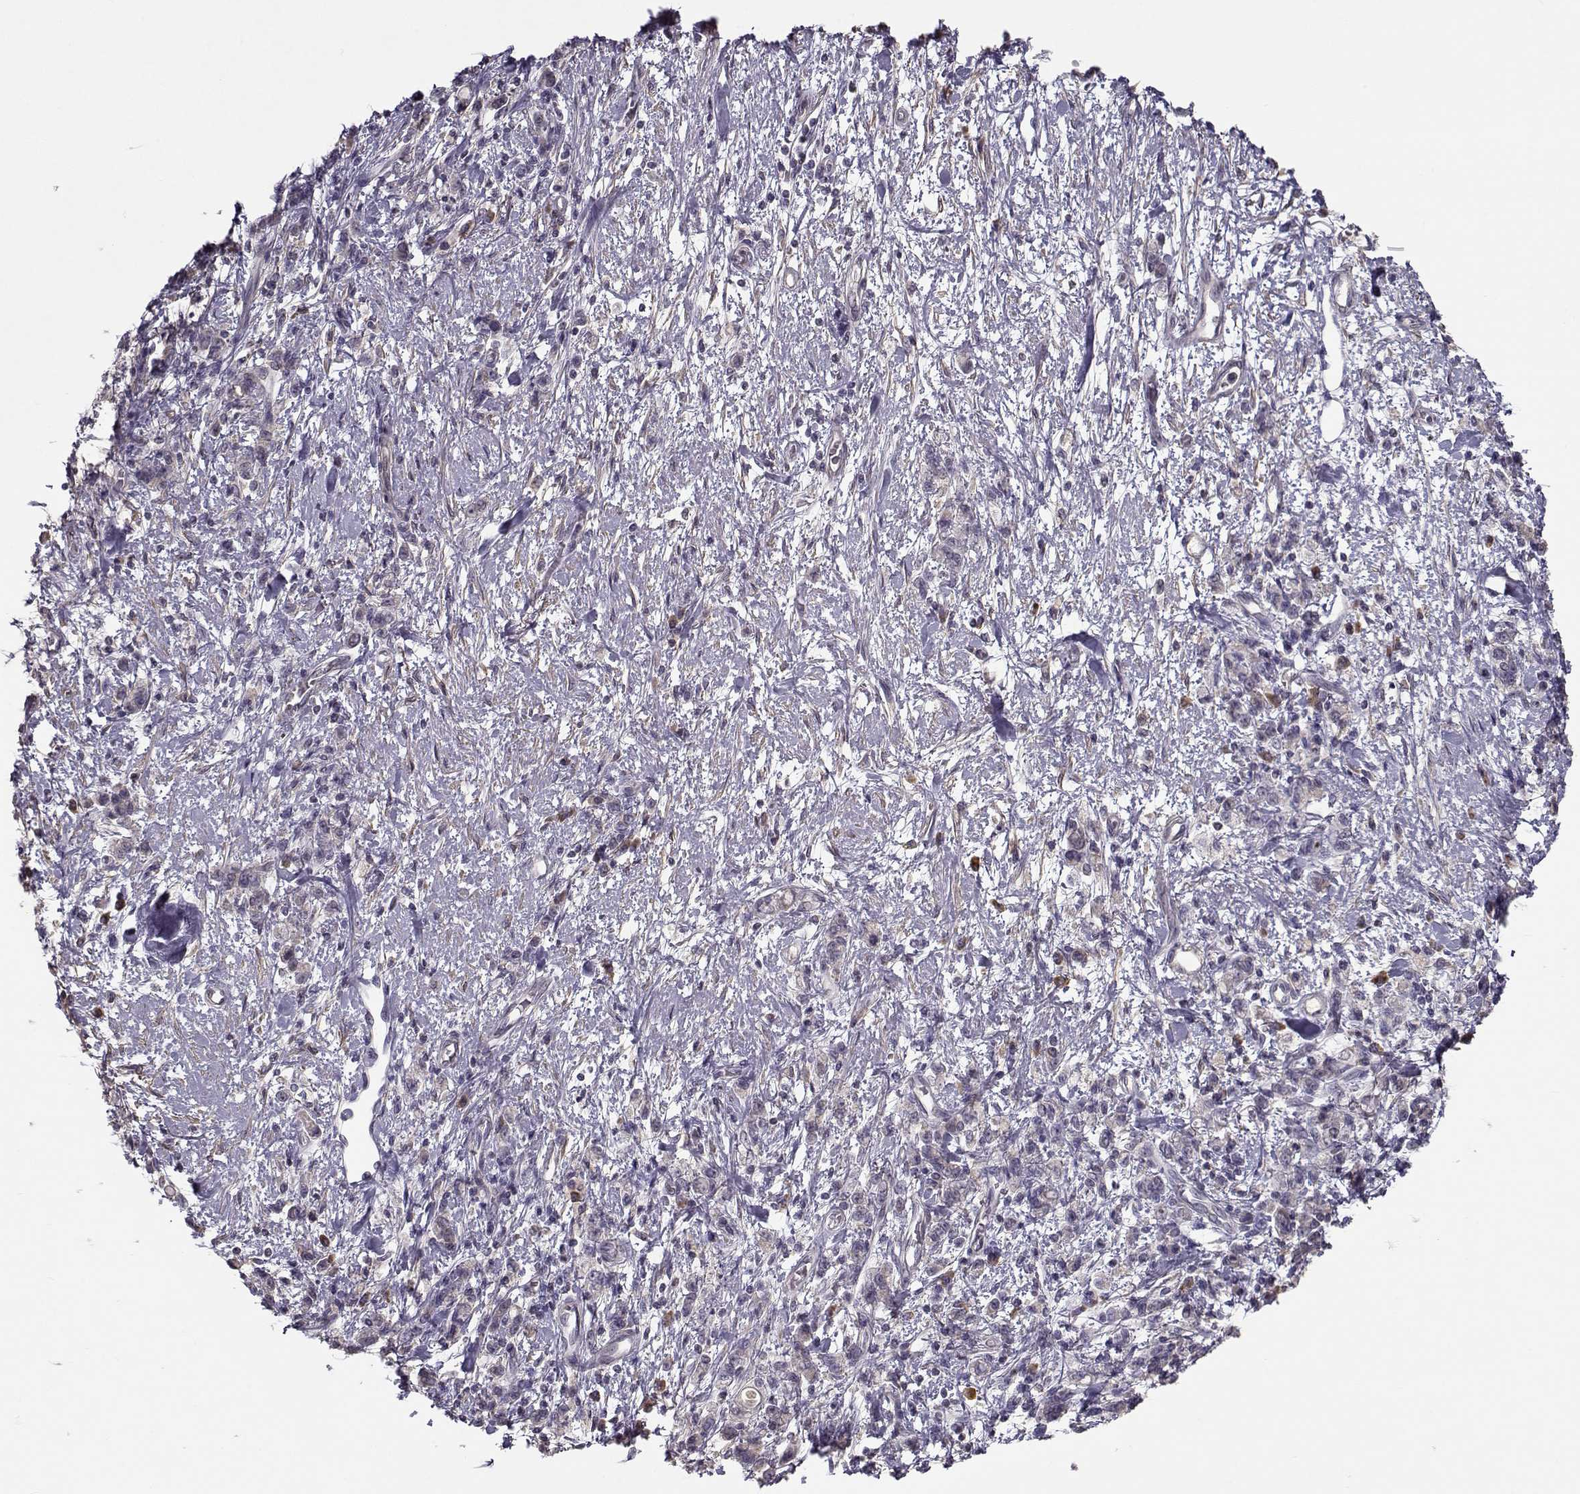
{"staining": {"intensity": "negative", "quantity": "none", "location": "none"}, "tissue": "stomach cancer", "cell_type": "Tumor cells", "image_type": "cancer", "snomed": [{"axis": "morphology", "description": "Adenocarcinoma, NOS"}, {"axis": "topography", "description": "Stomach"}], "caption": "DAB (3,3'-diaminobenzidine) immunohistochemical staining of human stomach cancer demonstrates no significant expression in tumor cells. (Stains: DAB immunohistochemistry (IHC) with hematoxylin counter stain, Microscopy: brightfield microscopy at high magnification).", "gene": "ENTPD8", "patient": {"sex": "male", "age": 77}}